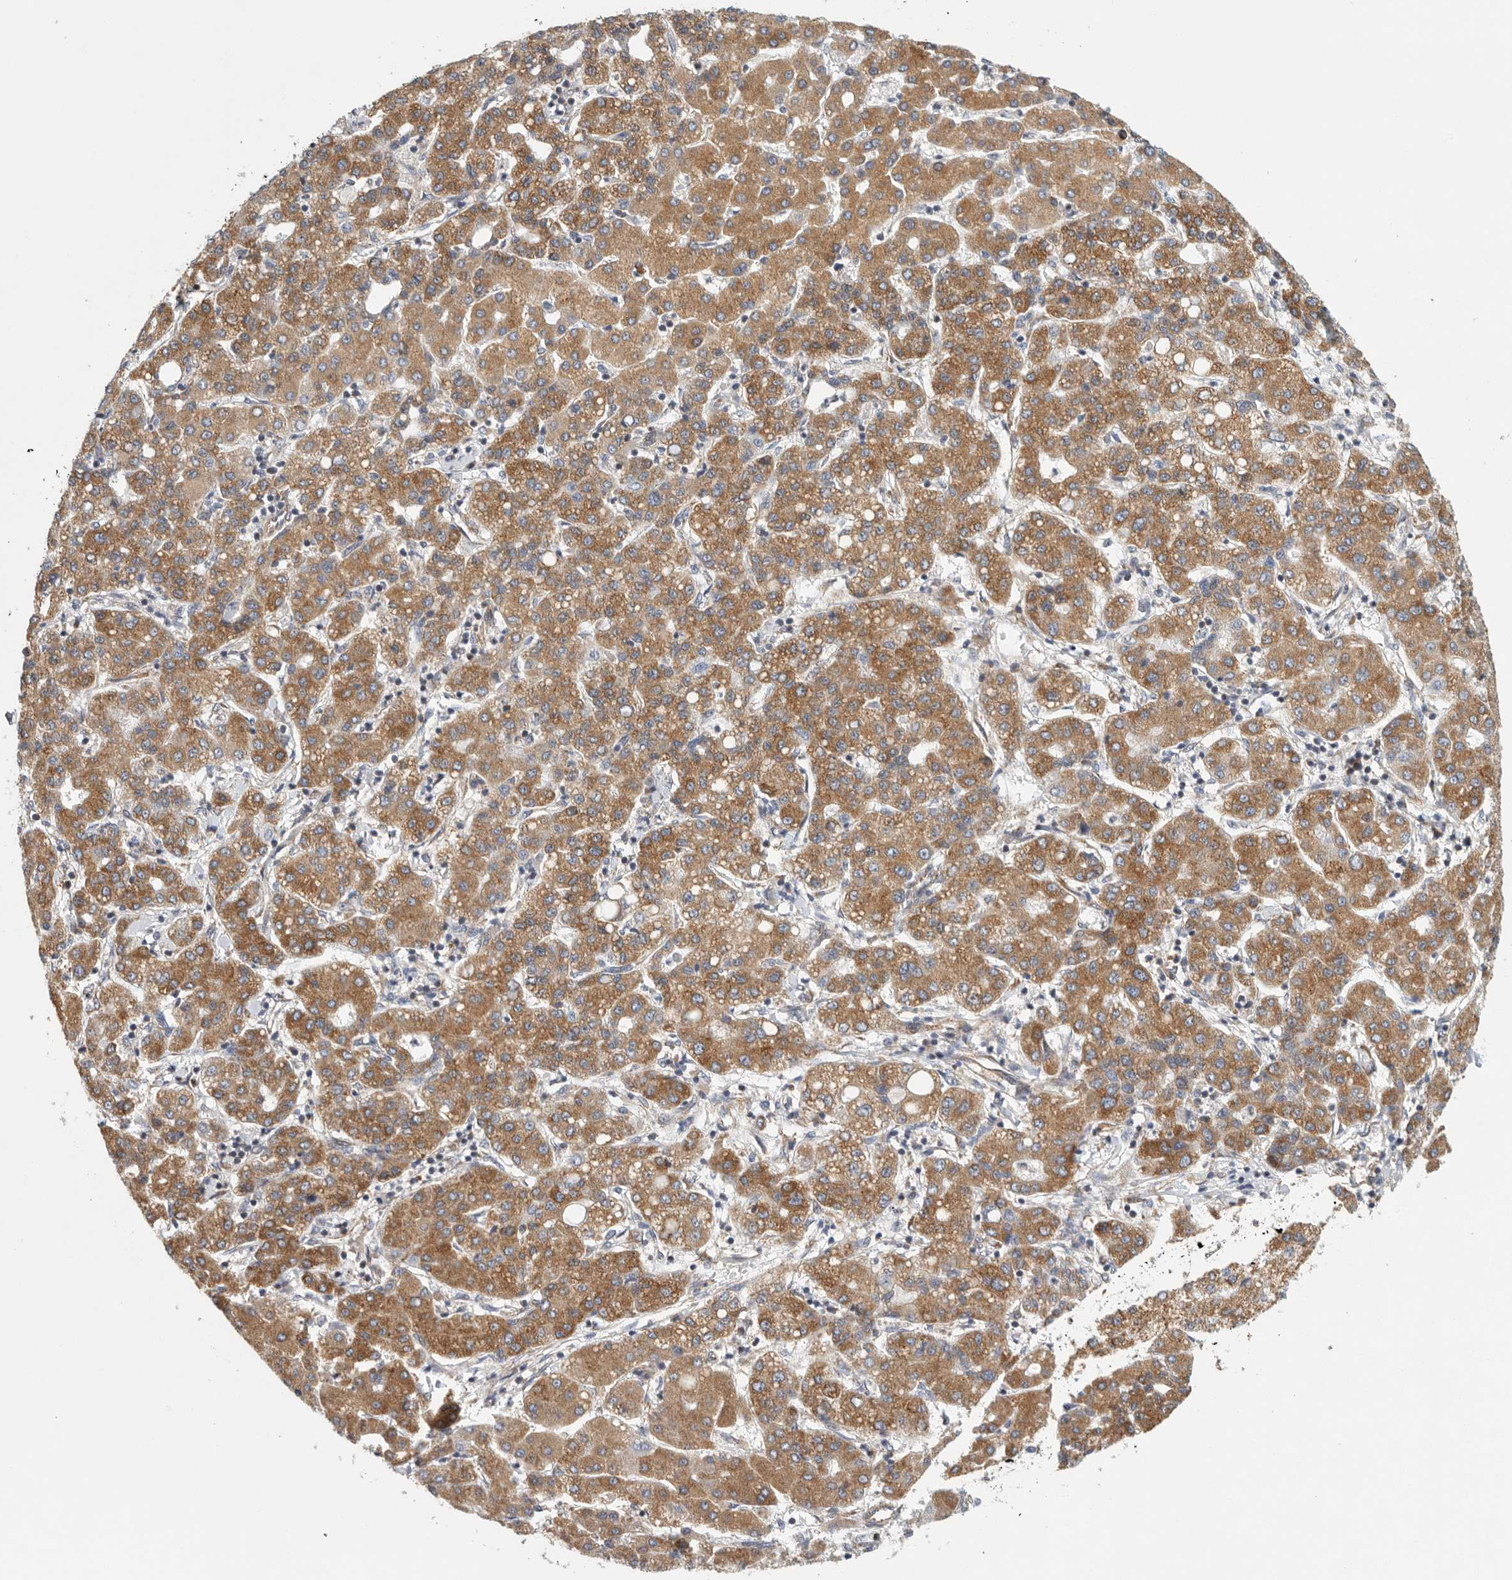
{"staining": {"intensity": "moderate", "quantity": ">75%", "location": "cytoplasmic/membranous"}, "tissue": "liver cancer", "cell_type": "Tumor cells", "image_type": "cancer", "snomed": [{"axis": "morphology", "description": "Carcinoma, Hepatocellular, NOS"}, {"axis": "topography", "description": "Liver"}], "caption": "Immunohistochemistry (IHC) image of neoplastic tissue: human liver cancer (hepatocellular carcinoma) stained using immunohistochemistry reveals medium levels of moderate protein expression localized specifically in the cytoplasmic/membranous of tumor cells, appearing as a cytoplasmic/membranous brown color.", "gene": "FKBP8", "patient": {"sex": "male", "age": 65}}